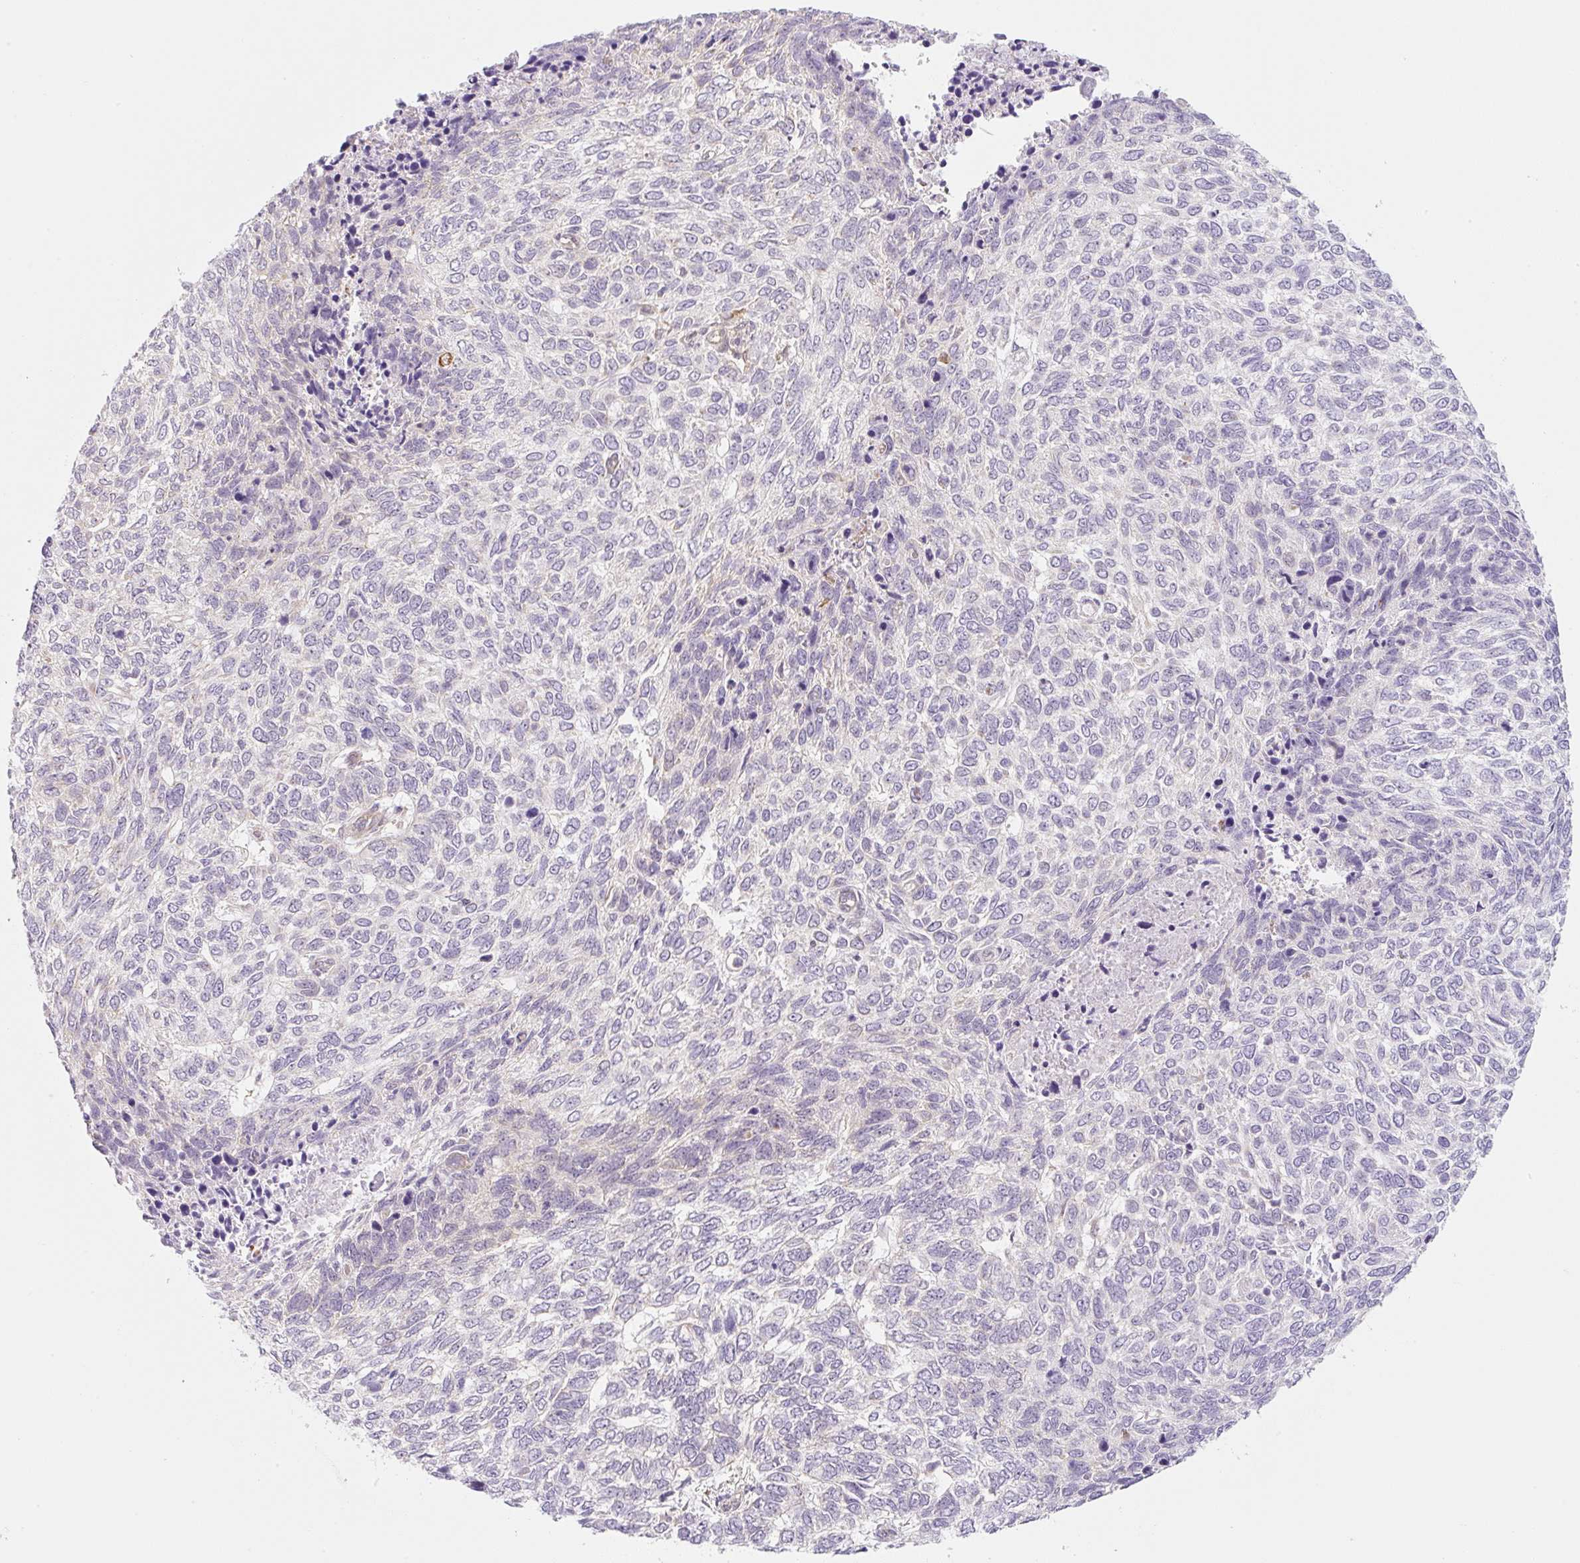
{"staining": {"intensity": "negative", "quantity": "none", "location": "none"}, "tissue": "skin cancer", "cell_type": "Tumor cells", "image_type": "cancer", "snomed": [{"axis": "morphology", "description": "Basal cell carcinoma"}, {"axis": "topography", "description": "Skin"}], "caption": "Image shows no significant protein staining in tumor cells of skin cancer (basal cell carcinoma).", "gene": "OMA1", "patient": {"sex": "female", "age": 65}}